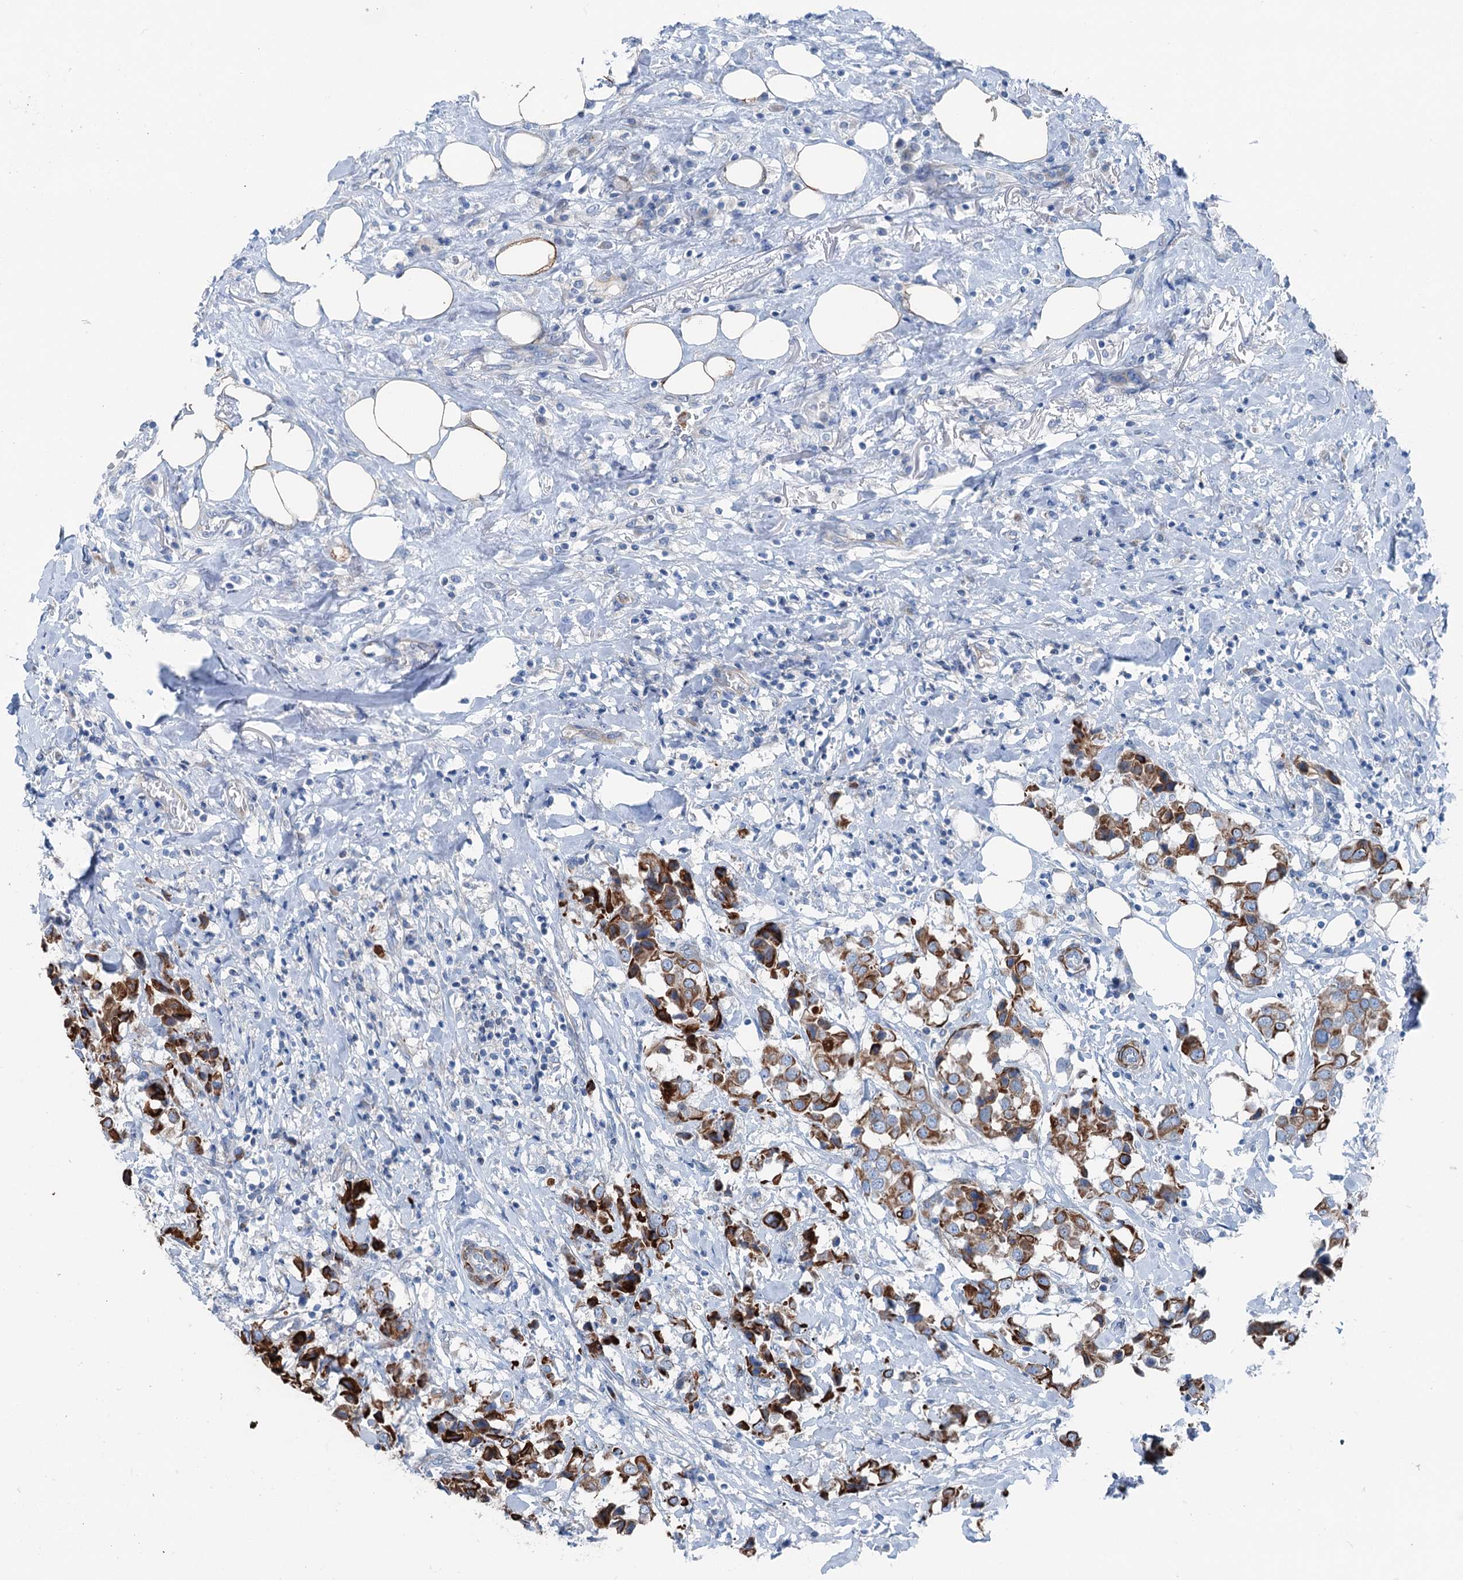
{"staining": {"intensity": "moderate", "quantity": ">75%", "location": "cytoplasmic/membranous"}, "tissue": "breast cancer", "cell_type": "Tumor cells", "image_type": "cancer", "snomed": [{"axis": "morphology", "description": "Duct carcinoma"}, {"axis": "topography", "description": "Breast"}], "caption": "This is an image of IHC staining of breast cancer (invasive ductal carcinoma), which shows moderate staining in the cytoplasmic/membranous of tumor cells.", "gene": "CALCOCO1", "patient": {"sex": "female", "age": 80}}